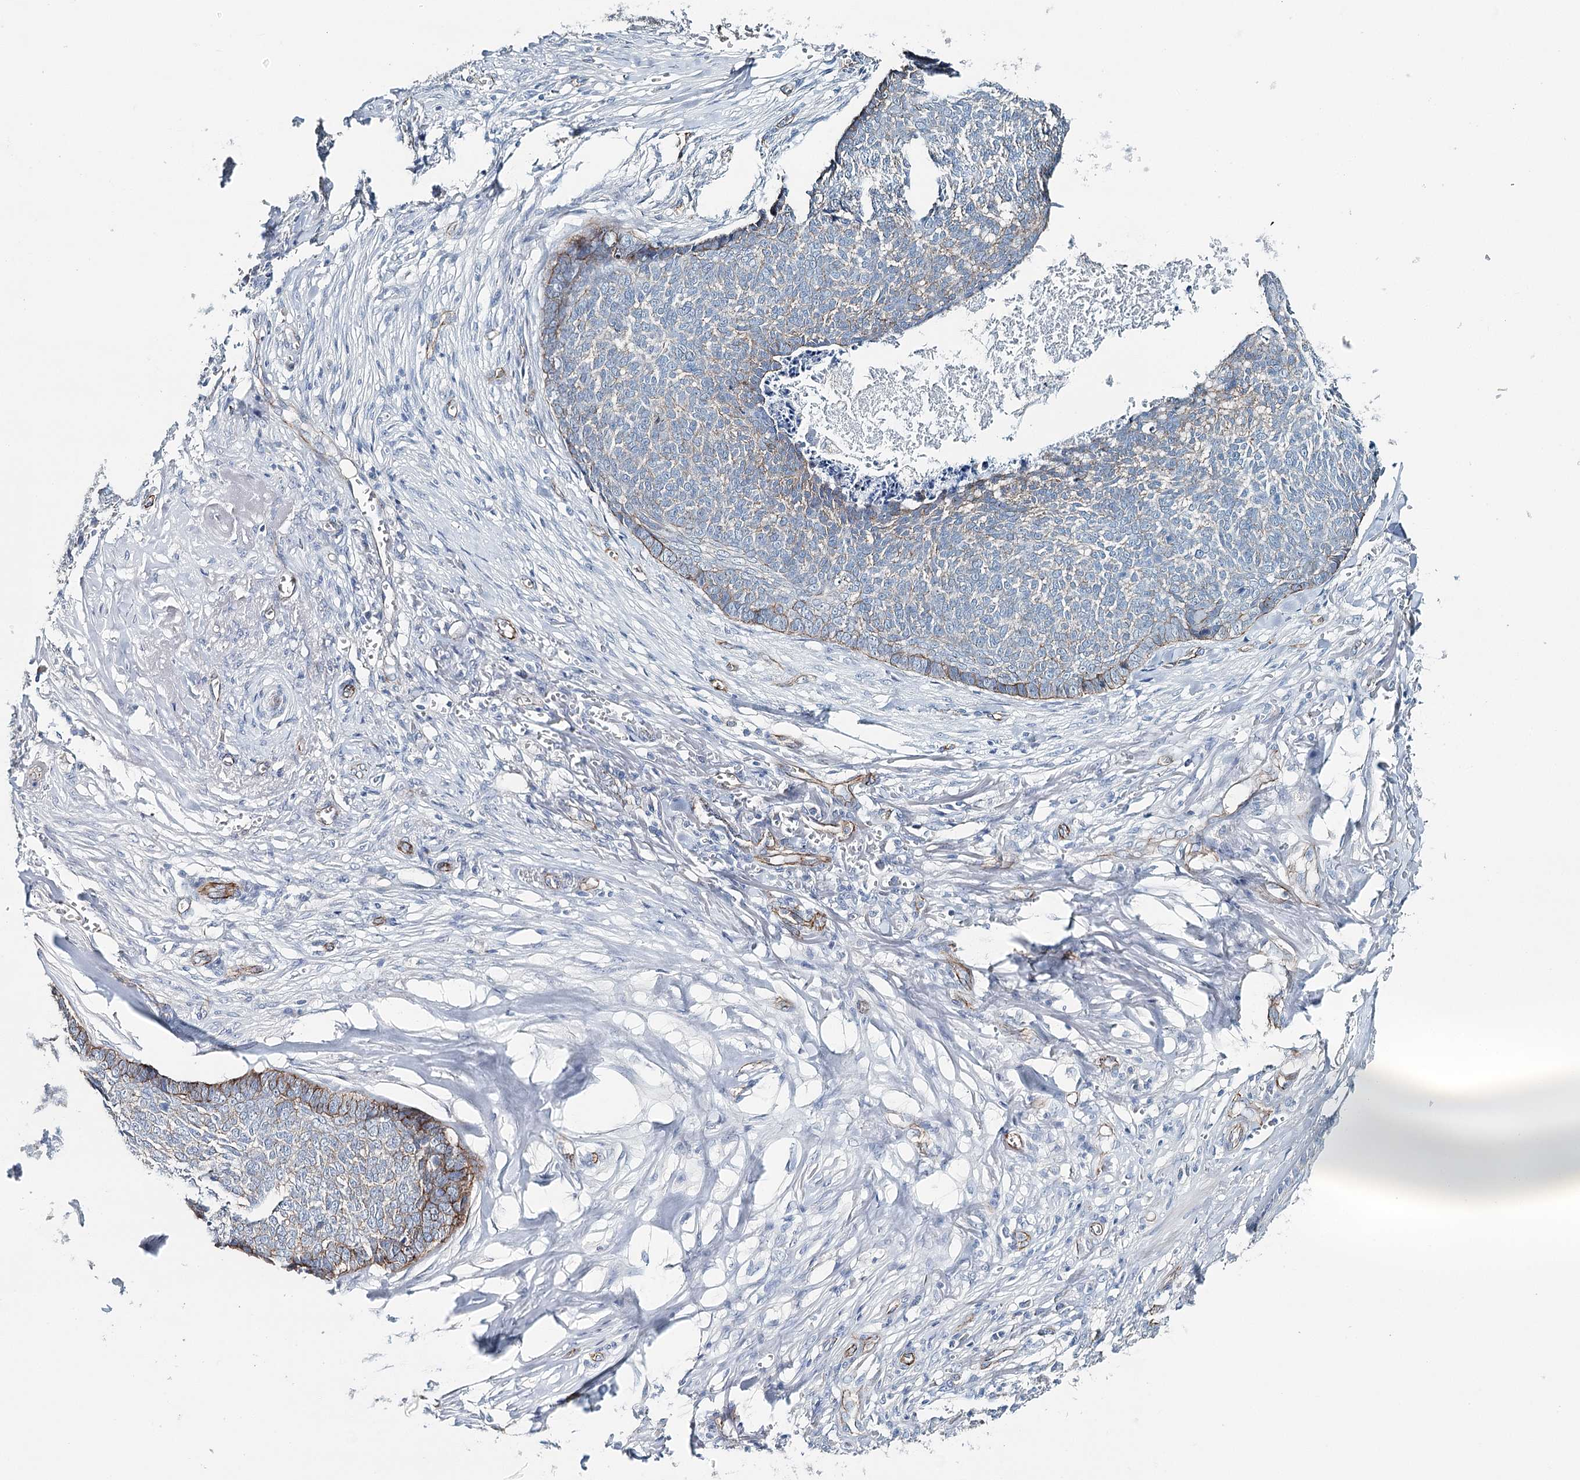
{"staining": {"intensity": "strong", "quantity": "<25%", "location": "cytoplasmic/membranous"}, "tissue": "skin cancer", "cell_type": "Tumor cells", "image_type": "cancer", "snomed": [{"axis": "morphology", "description": "Basal cell carcinoma"}, {"axis": "topography", "description": "Skin"}], "caption": "The histopathology image exhibits immunohistochemical staining of skin basal cell carcinoma. There is strong cytoplasmic/membranous positivity is seen in approximately <25% of tumor cells.", "gene": "SYNPO", "patient": {"sex": "male", "age": 84}}